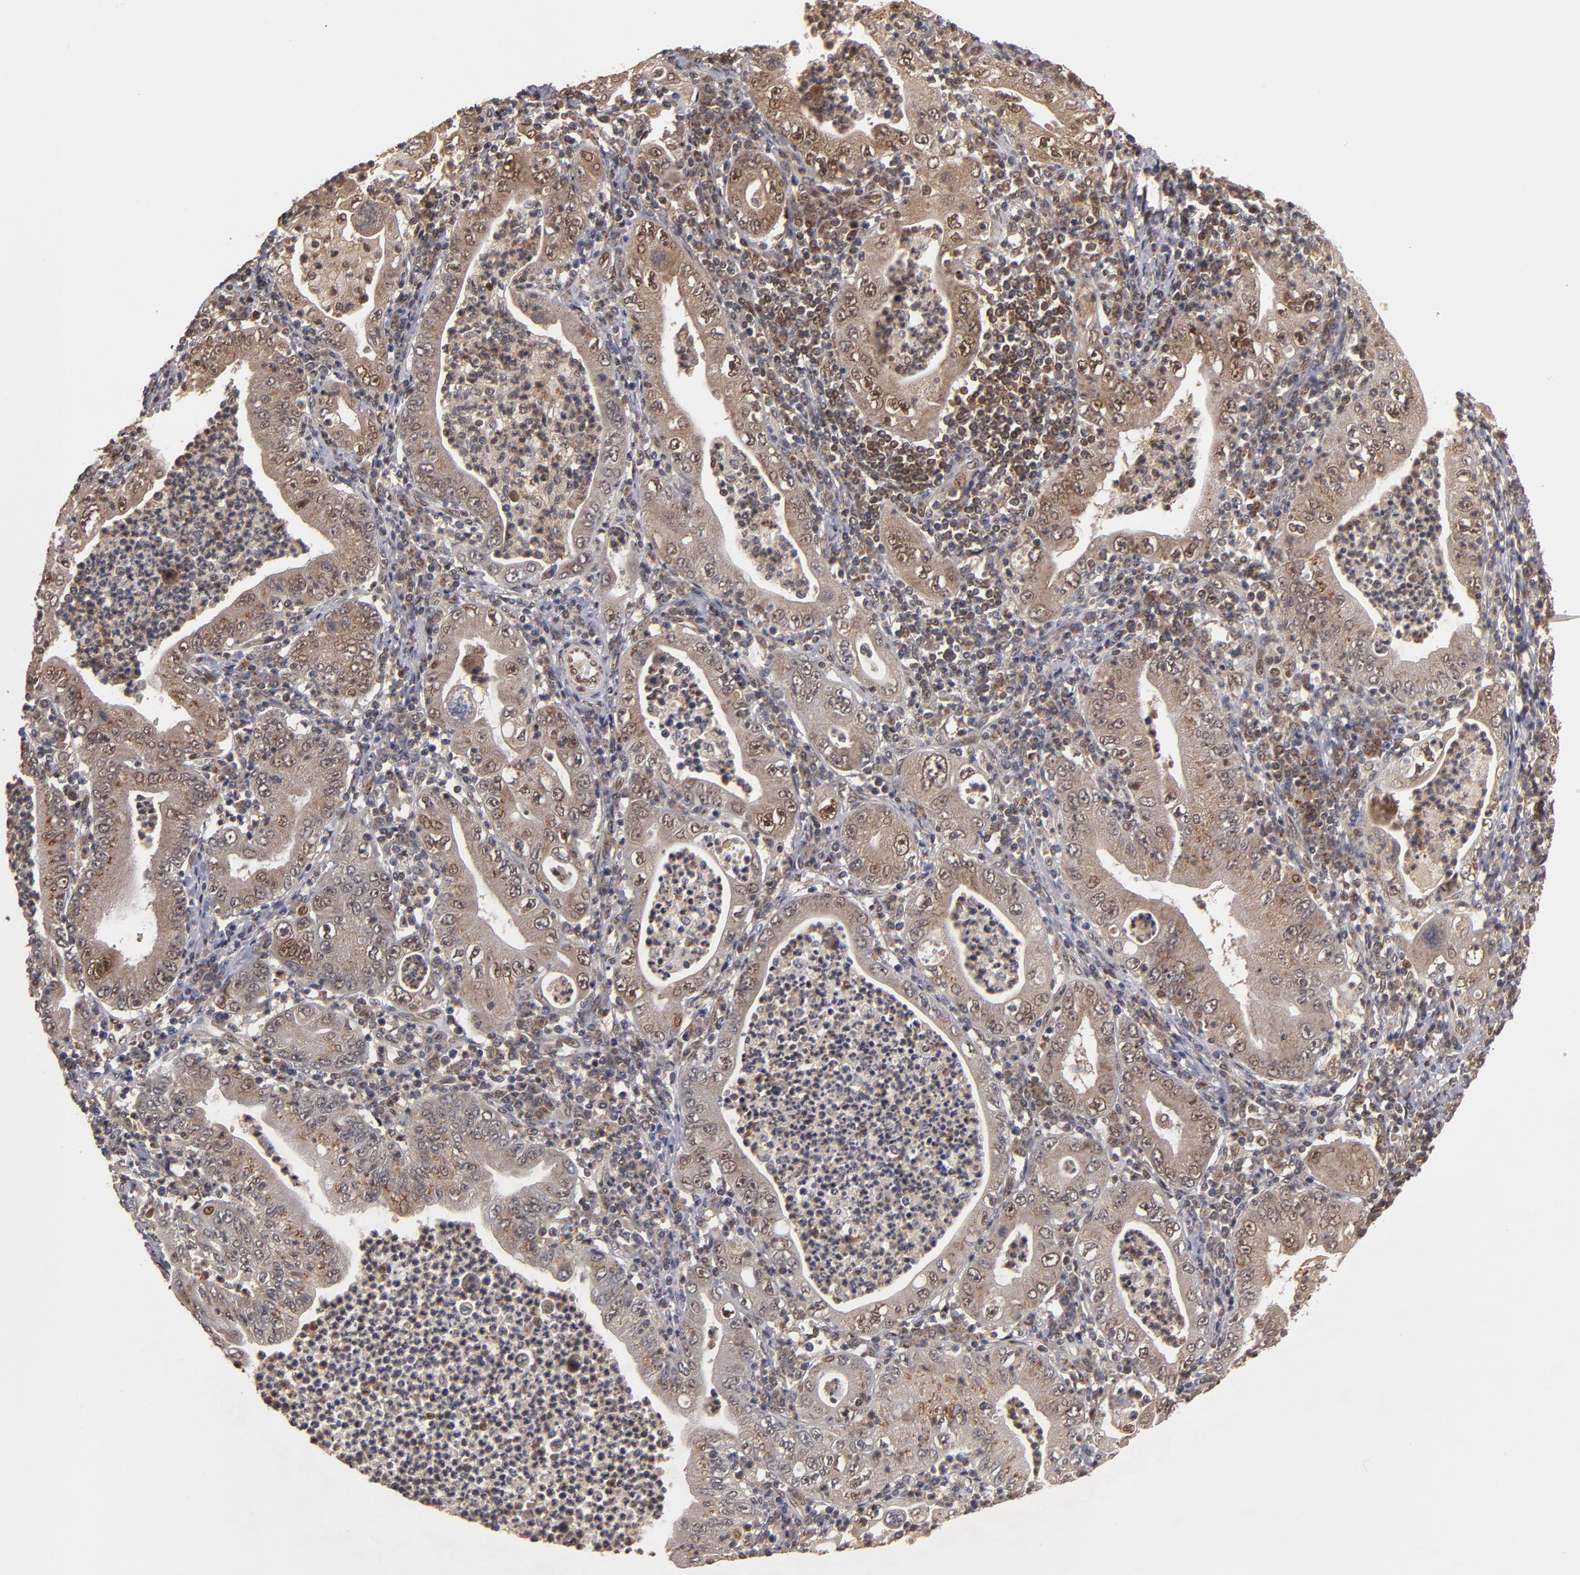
{"staining": {"intensity": "moderate", "quantity": ">75%", "location": "cytoplasmic/membranous,nuclear"}, "tissue": "stomach cancer", "cell_type": "Tumor cells", "image_type": "cancer", "snomed": [{"axis": "morphology", "description": "Normal tissue, NOS"}, {"axis": "morphology", "description": "Adenocarcinoma, NOS"}, {"axis": "topography", "description": "Esophagus"}, {"axis": "topography", "description": "Stomach, upper"}, {"axis": "topography", "description": "Peripheral nerve tissue"}], "caption": "A high-resolution image shows immunohistochemistry (IHC) staining of stomach cancer, which demonstrates moderate cytoplasmic/membranous and nuclear staining in approximately >75% of tumor cells. The staining was performed using DAB to visualize the protein expression in brown, while the nuclei were stained in blue with hematoxylin (Magnification: 20x).", "gene": "CUL5", "patient": {"sex": "male", "age": 62}}